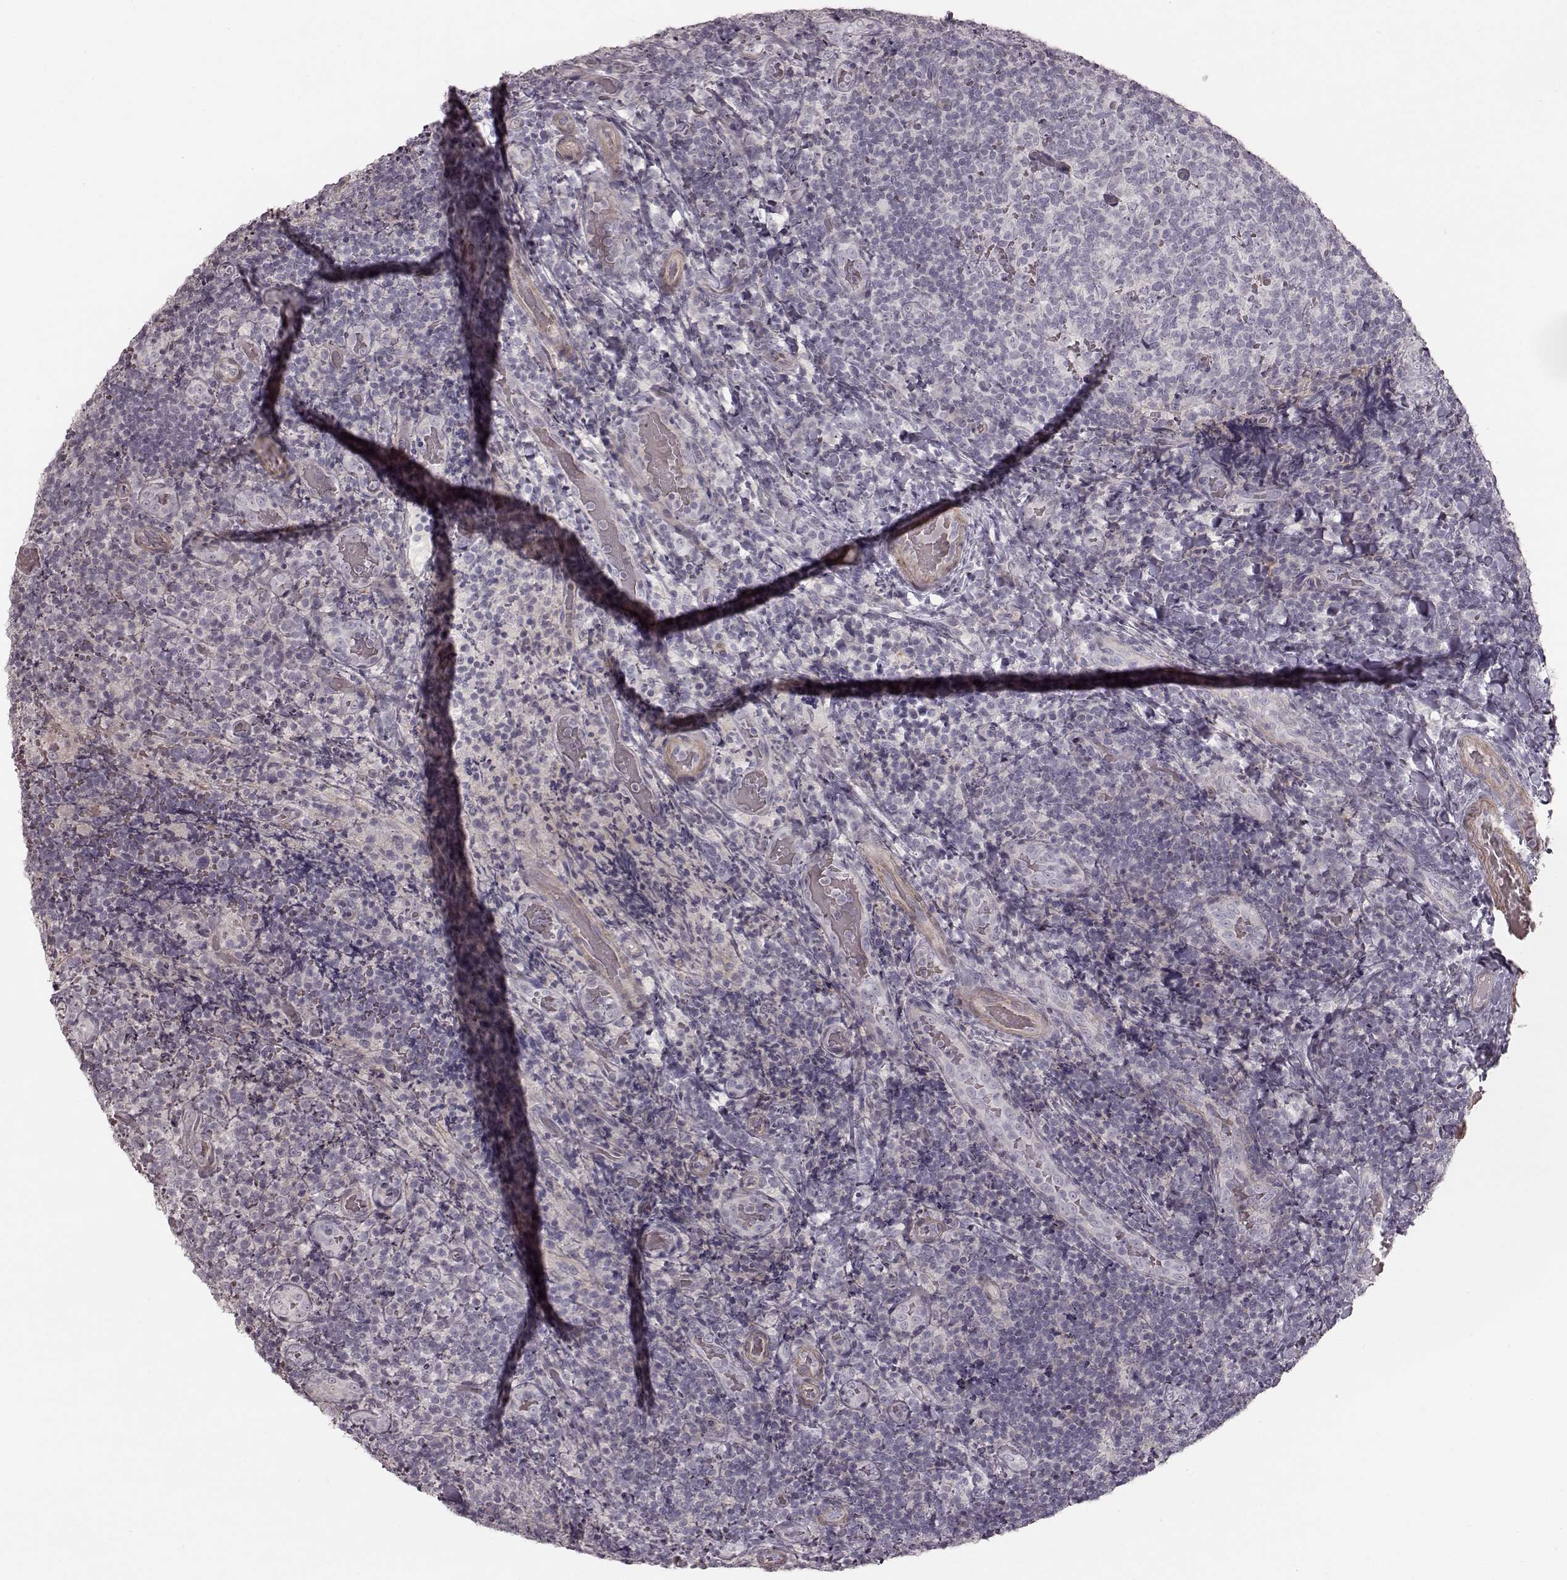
{"staining": {"intensity": "negative", "quantity": "none", "location": "none"}, "tissue": "tonsil", "cell_type": "Germinal center cells", "image_type": "normal", "snomed": [{"axis": "morphology", "description": "Normal tissue, NOS"}, {"axis": "topography", "description": "Tonsil"}], "caption": "The image reveals no significant positivity in germinal center cells of tonsil. (IHC, brightfield microscopy, high magnification).", "gene": "PRLHR", "patient": {"sex": "male", "age": 17}}